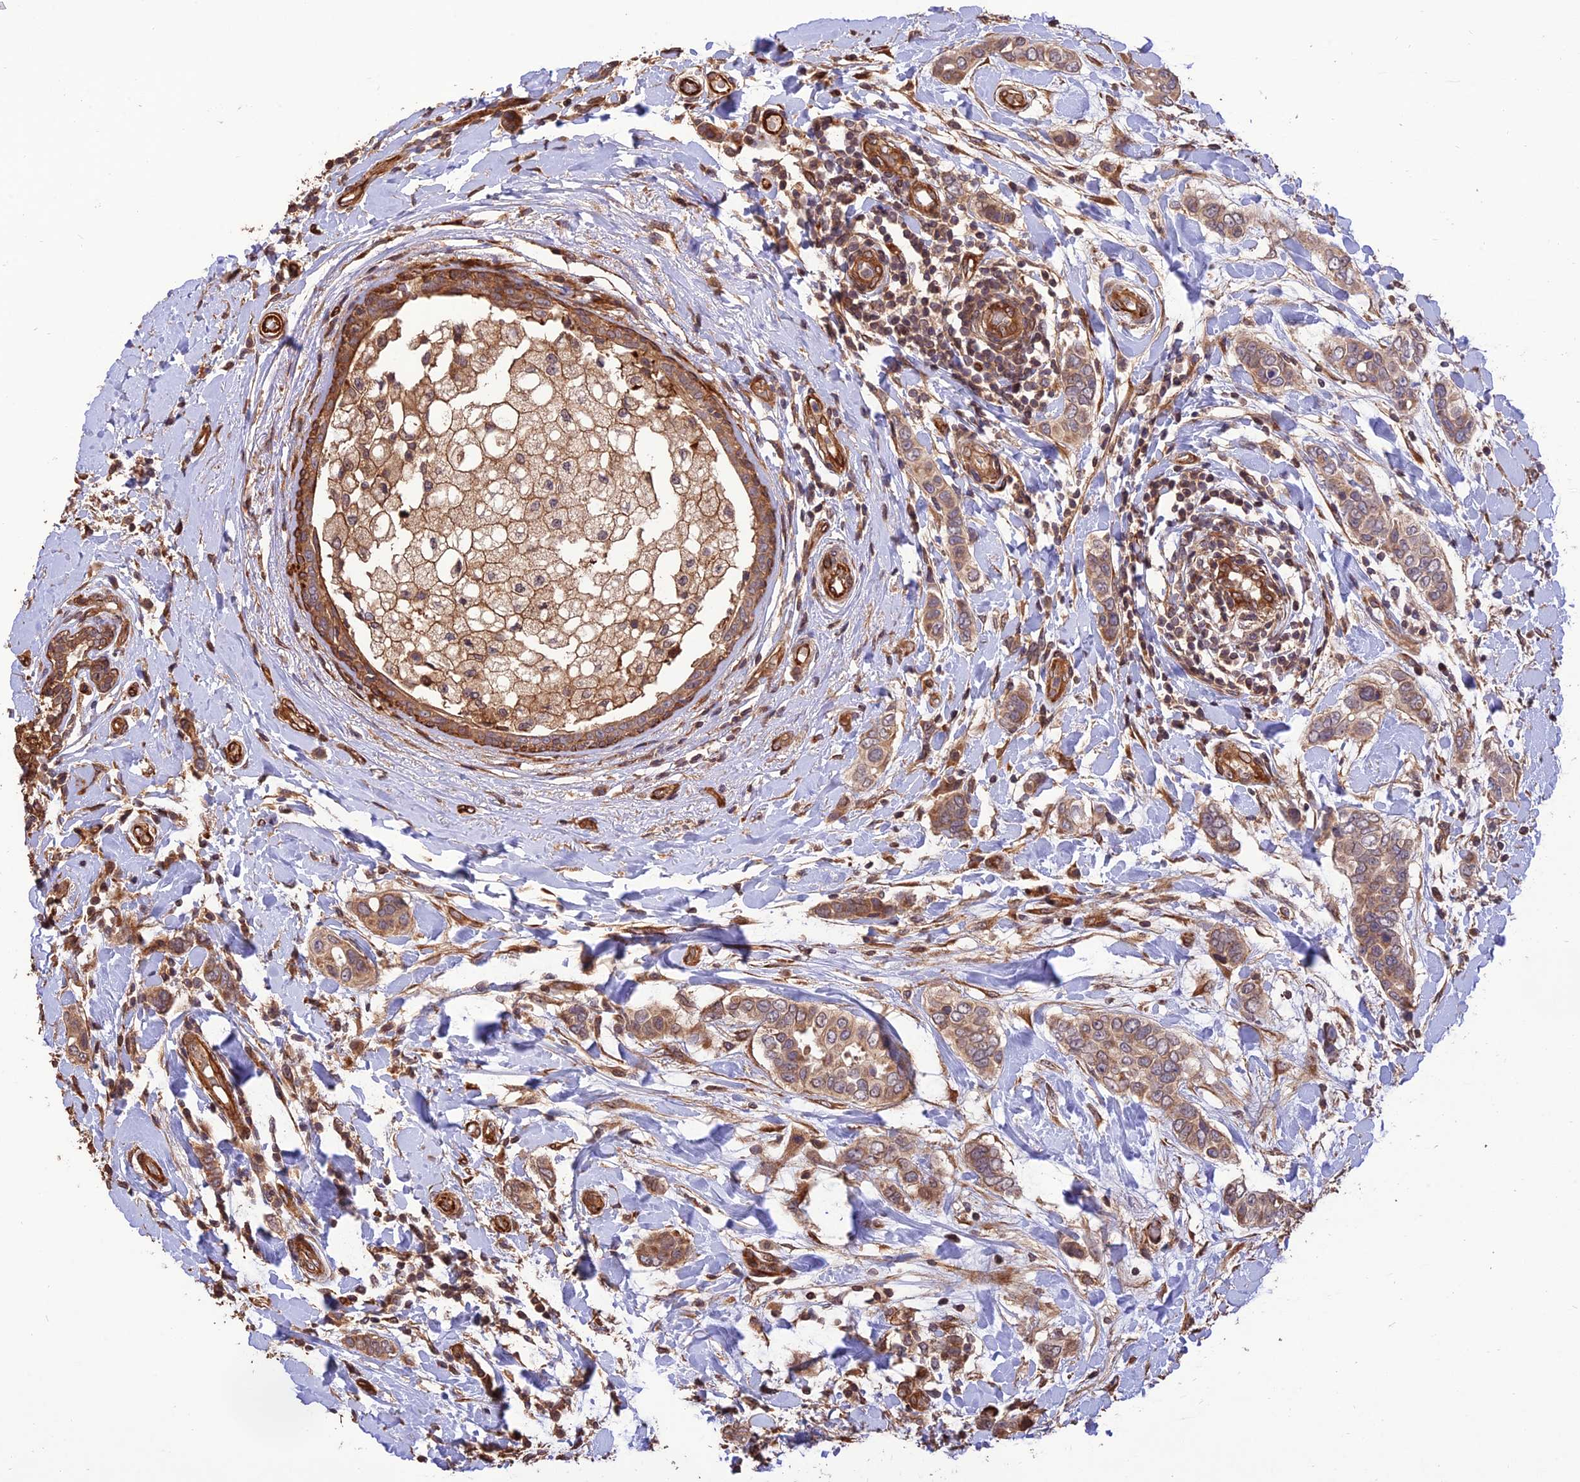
{"staining": {"intensity": "moderate", "quantity": ">75%", "location": "cytoplasmic/membranous"}, "tissue": "breast cancer", "cell_type": "Tumor cells", "image_type": "cancer", "snomed": [{"axis": "morphology", "description": "Lobular carcinoma"}, {"axis": "topography", "description": "Breast"}], "caption": "Tumor cells show medium levels of moderate cytoplasmic/membranous expression in about >75% of cells in human lobular carcinoma (breast). (DAB IHC with brightfield microscopy, high magnification).", "gene": "CREBL2", "patient": {"sex": "female", "age": 51}}